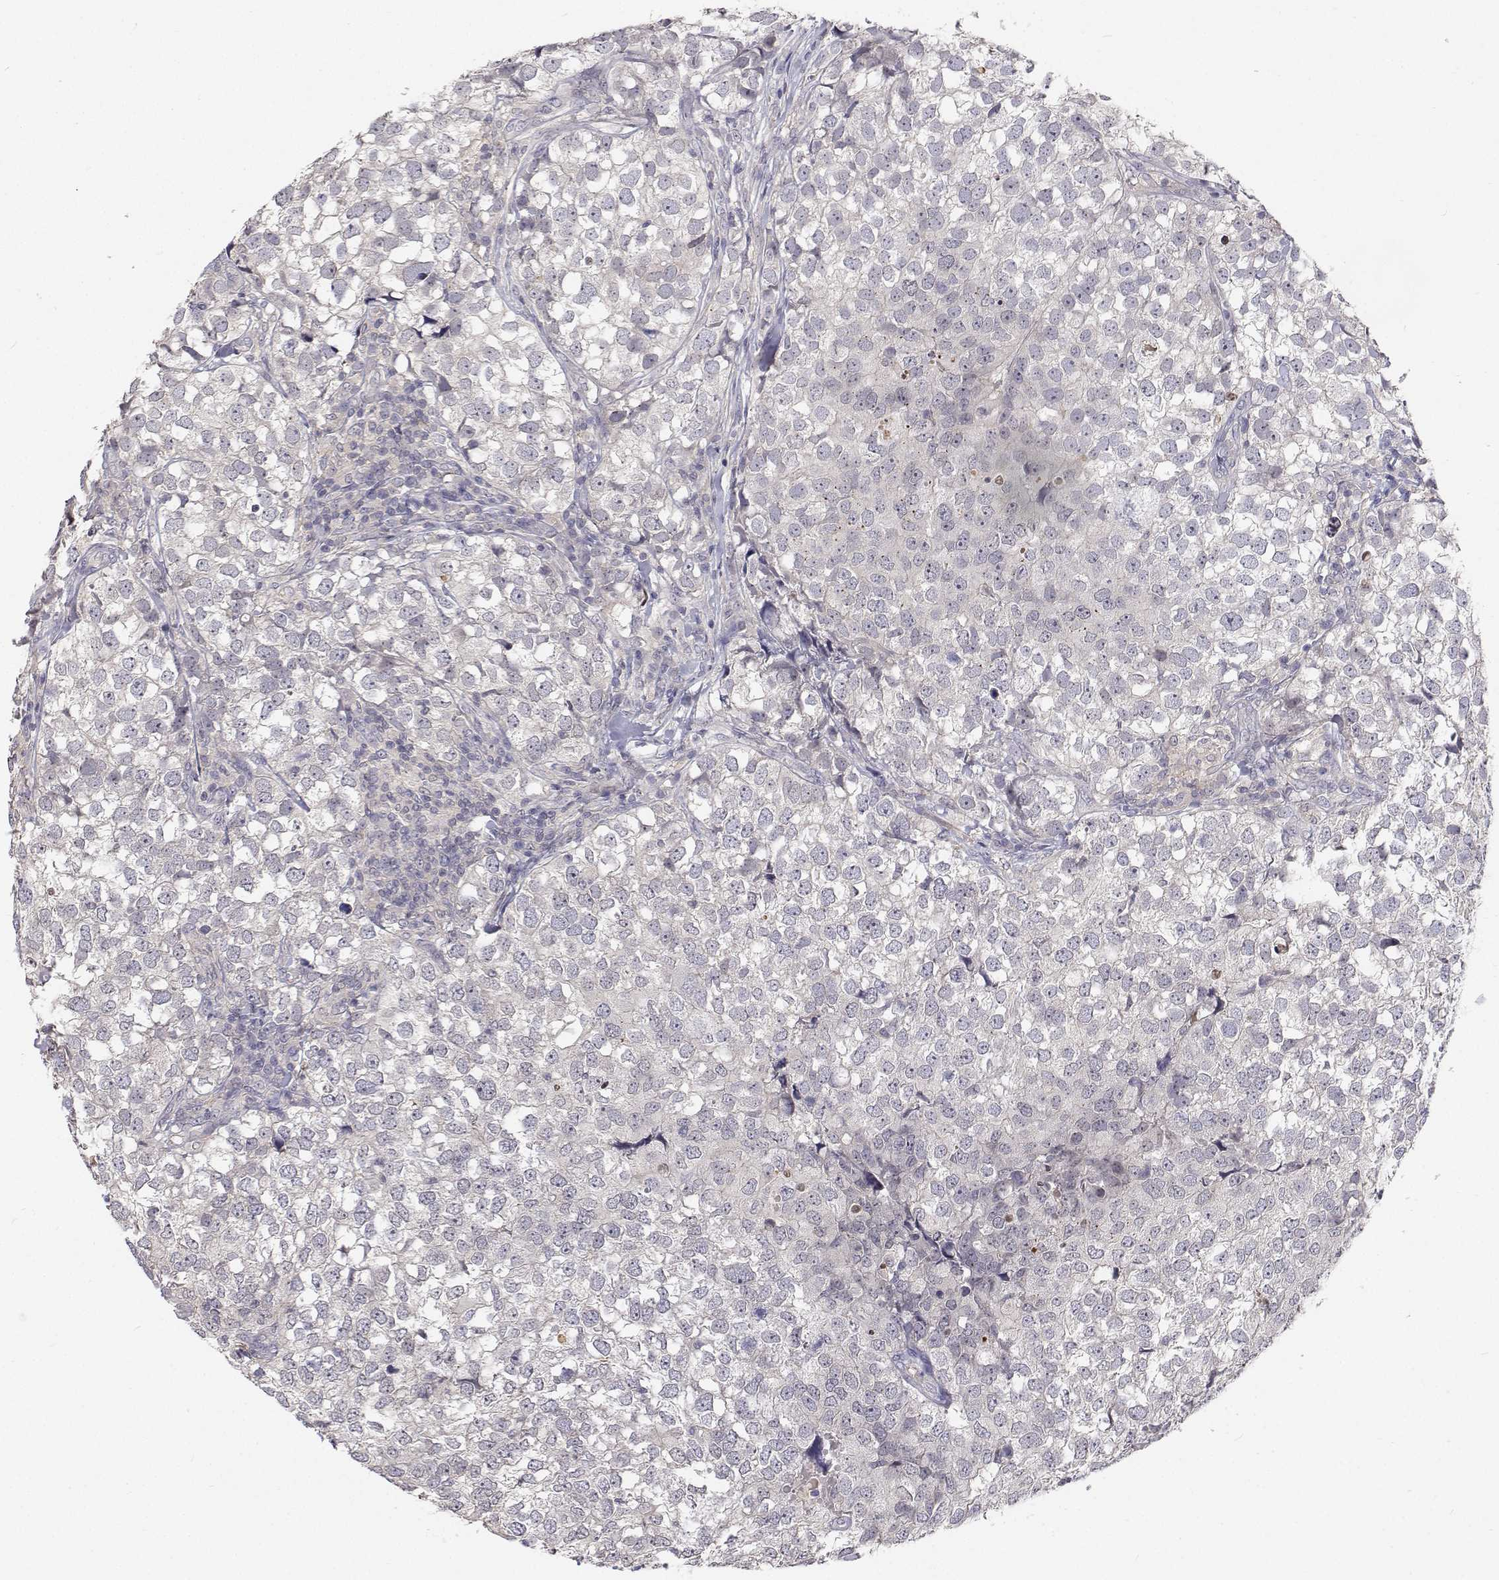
{"staining": {"intensity": "negative", "quantity": "none", "location": "none"}, "tissue": "breast cancer", "cell_type": "Tumor cells", "image_type": "cancer", "snomed": [{"axis": "morphology", "description": "Duct carcinoma"}, {"axis": "topography", "description": "Breast"}], "caption": "This is an IHC image of breast cancer. There is no expression in tumor cells.", "gene": "MYPN", "patient": {"sex": "female", "age": 30}}